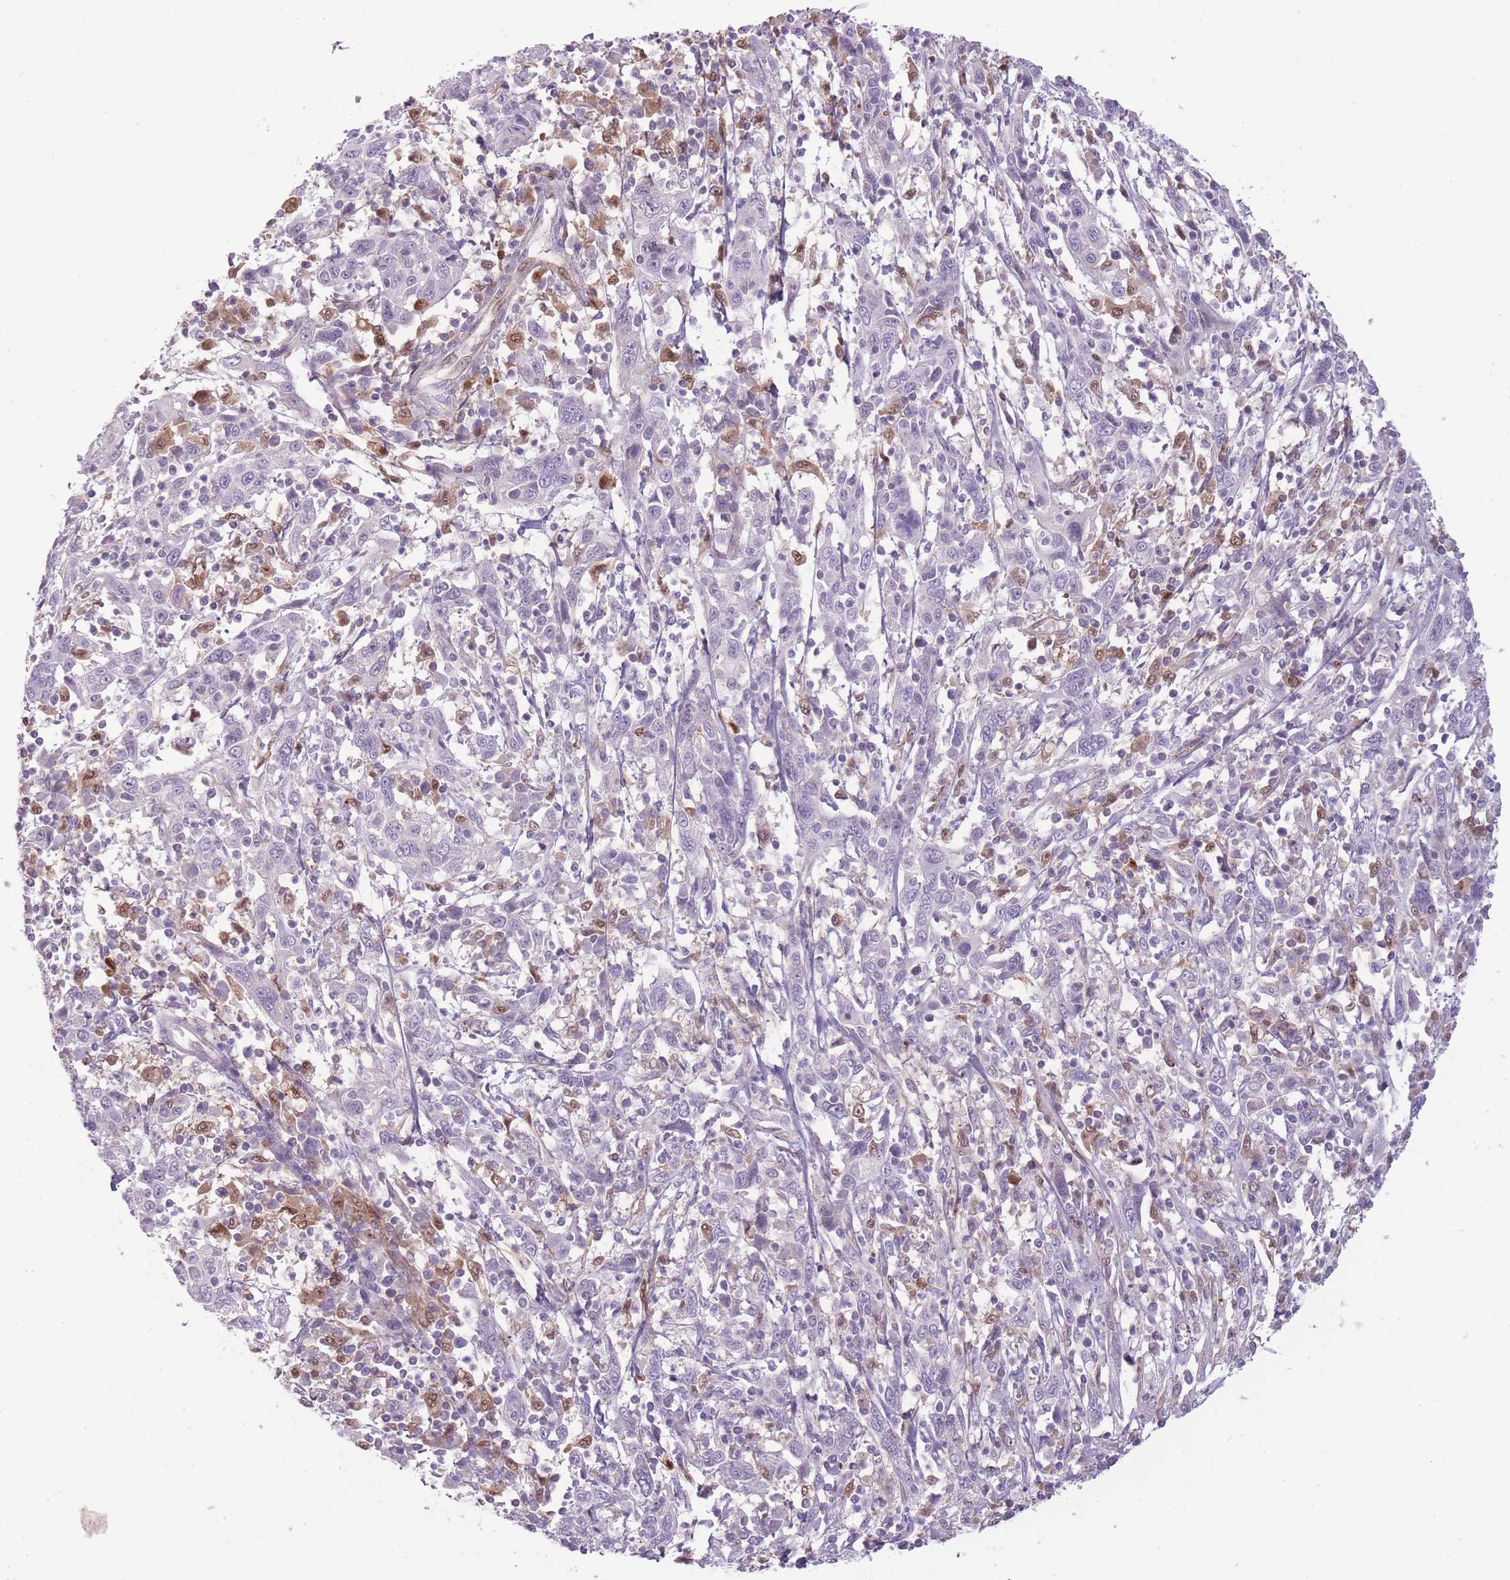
{"staining": {"intensity": "negative", "quantity": "none", "location": "none"}, "tissue": "cervical cancer", "cell_type": "Tumor cells", "image_type": "cancer", "snomed": [{"axis": "morphology", "description": "Squamous cell carcinoma, NOS"}, {"axis": "topography", "description": "Cervix"}], "caption": "Cervical cancer (squamous cell carcinoma) was stained to show a protein in brown. There is no significant staining in tumor cells.", "gene": "LGALS9", "patient": {"sex": "female", "age": 46}}